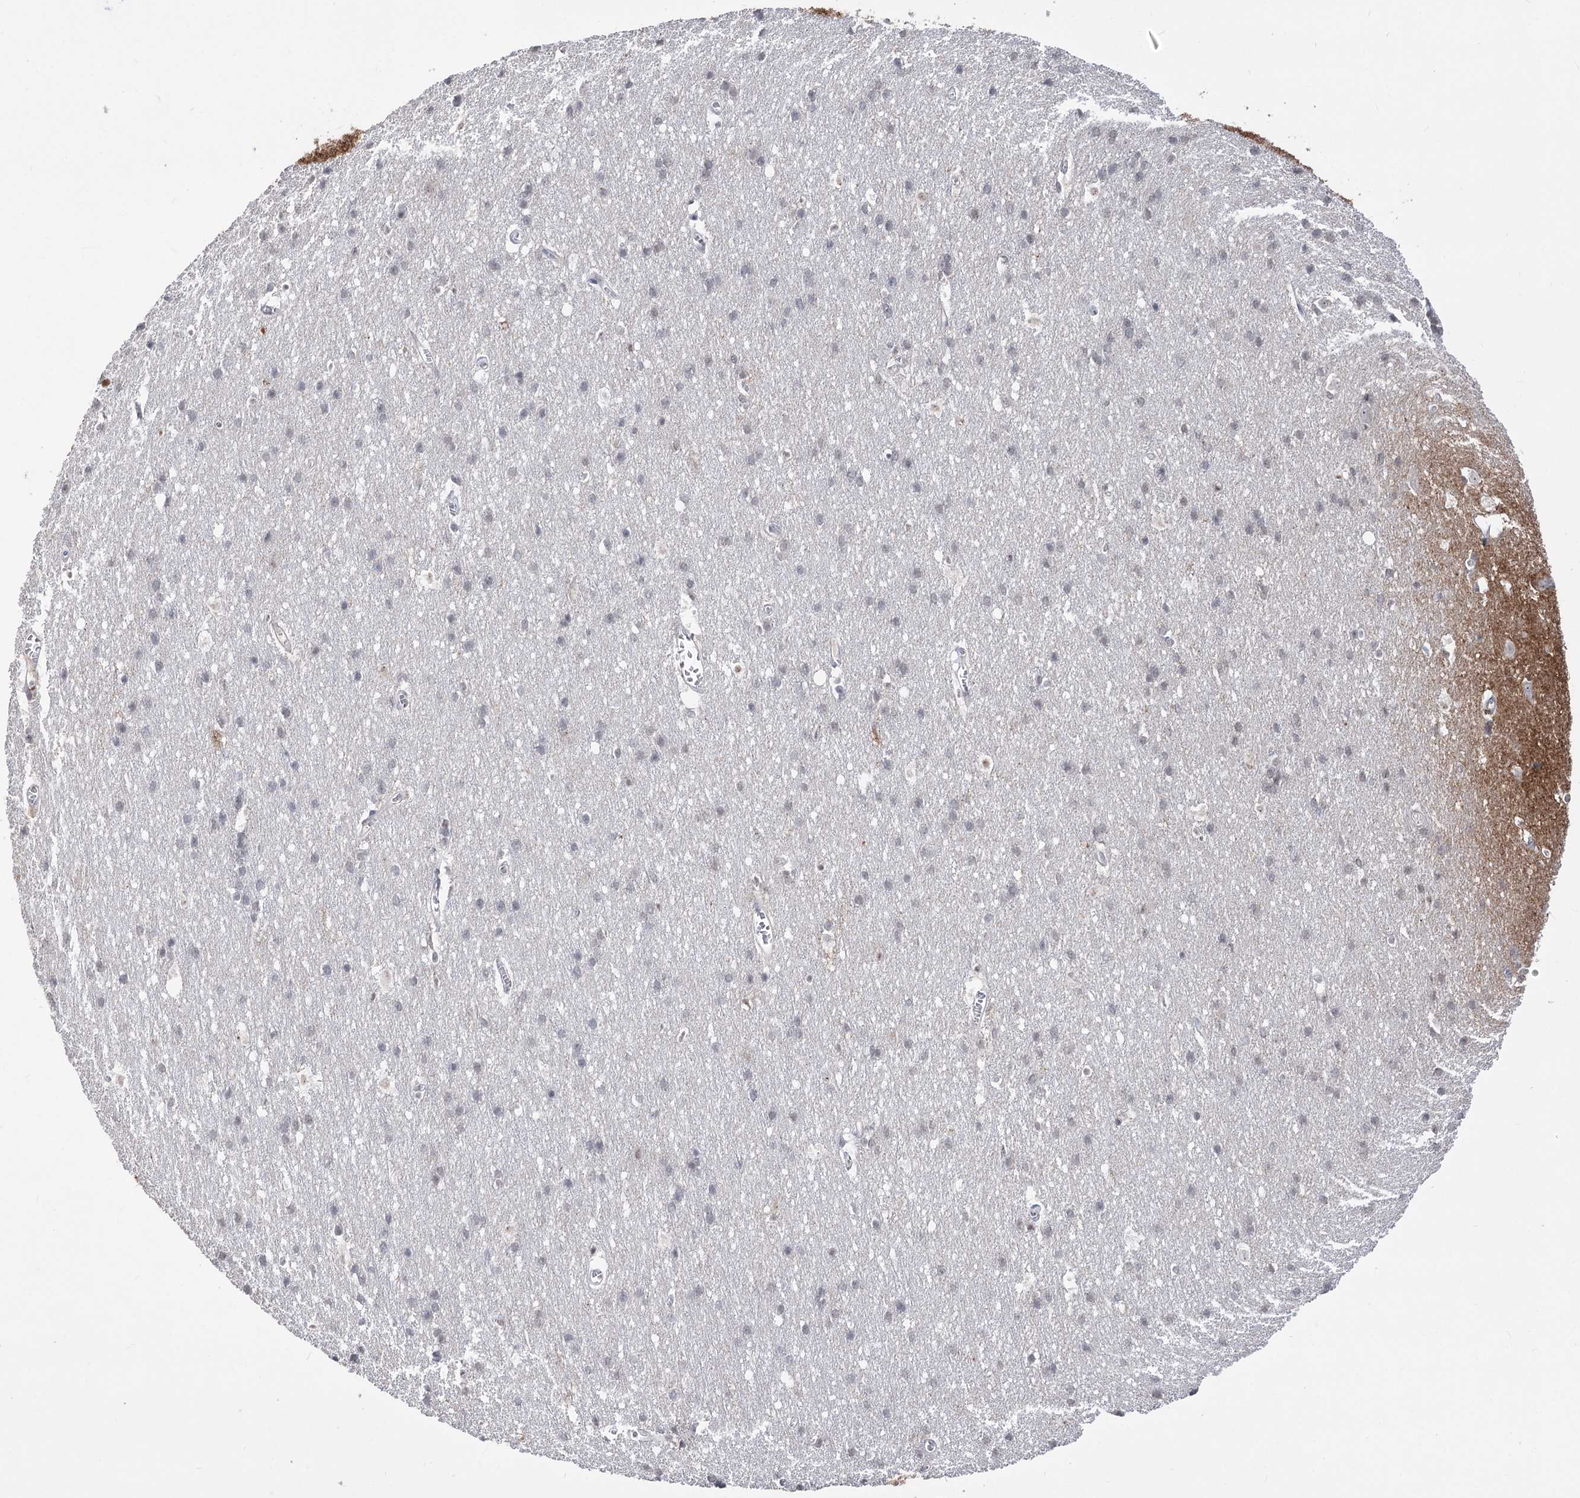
{"staining": {"intensity": "negative", "quantity": "none", "location": "none"}, "tissue": "cerebral cortex", "cell_type": "Endothelial cells", "image_type": "normal", "snomed": [{"axis": "morphology", "description": "Normal tissue, NOS"}, {"axis": "topography", "description": "Cerebral cortex"}], "caption": "An IHC photomicrograph of unremarkable cerebral cortex is shown. There is no staining in endothelial cells of cerebral cortex. (DAB immunohistochemistry, high magnification).", "gene": "ZSCAN23", "patient": {"sex": "male", "age": 54}}